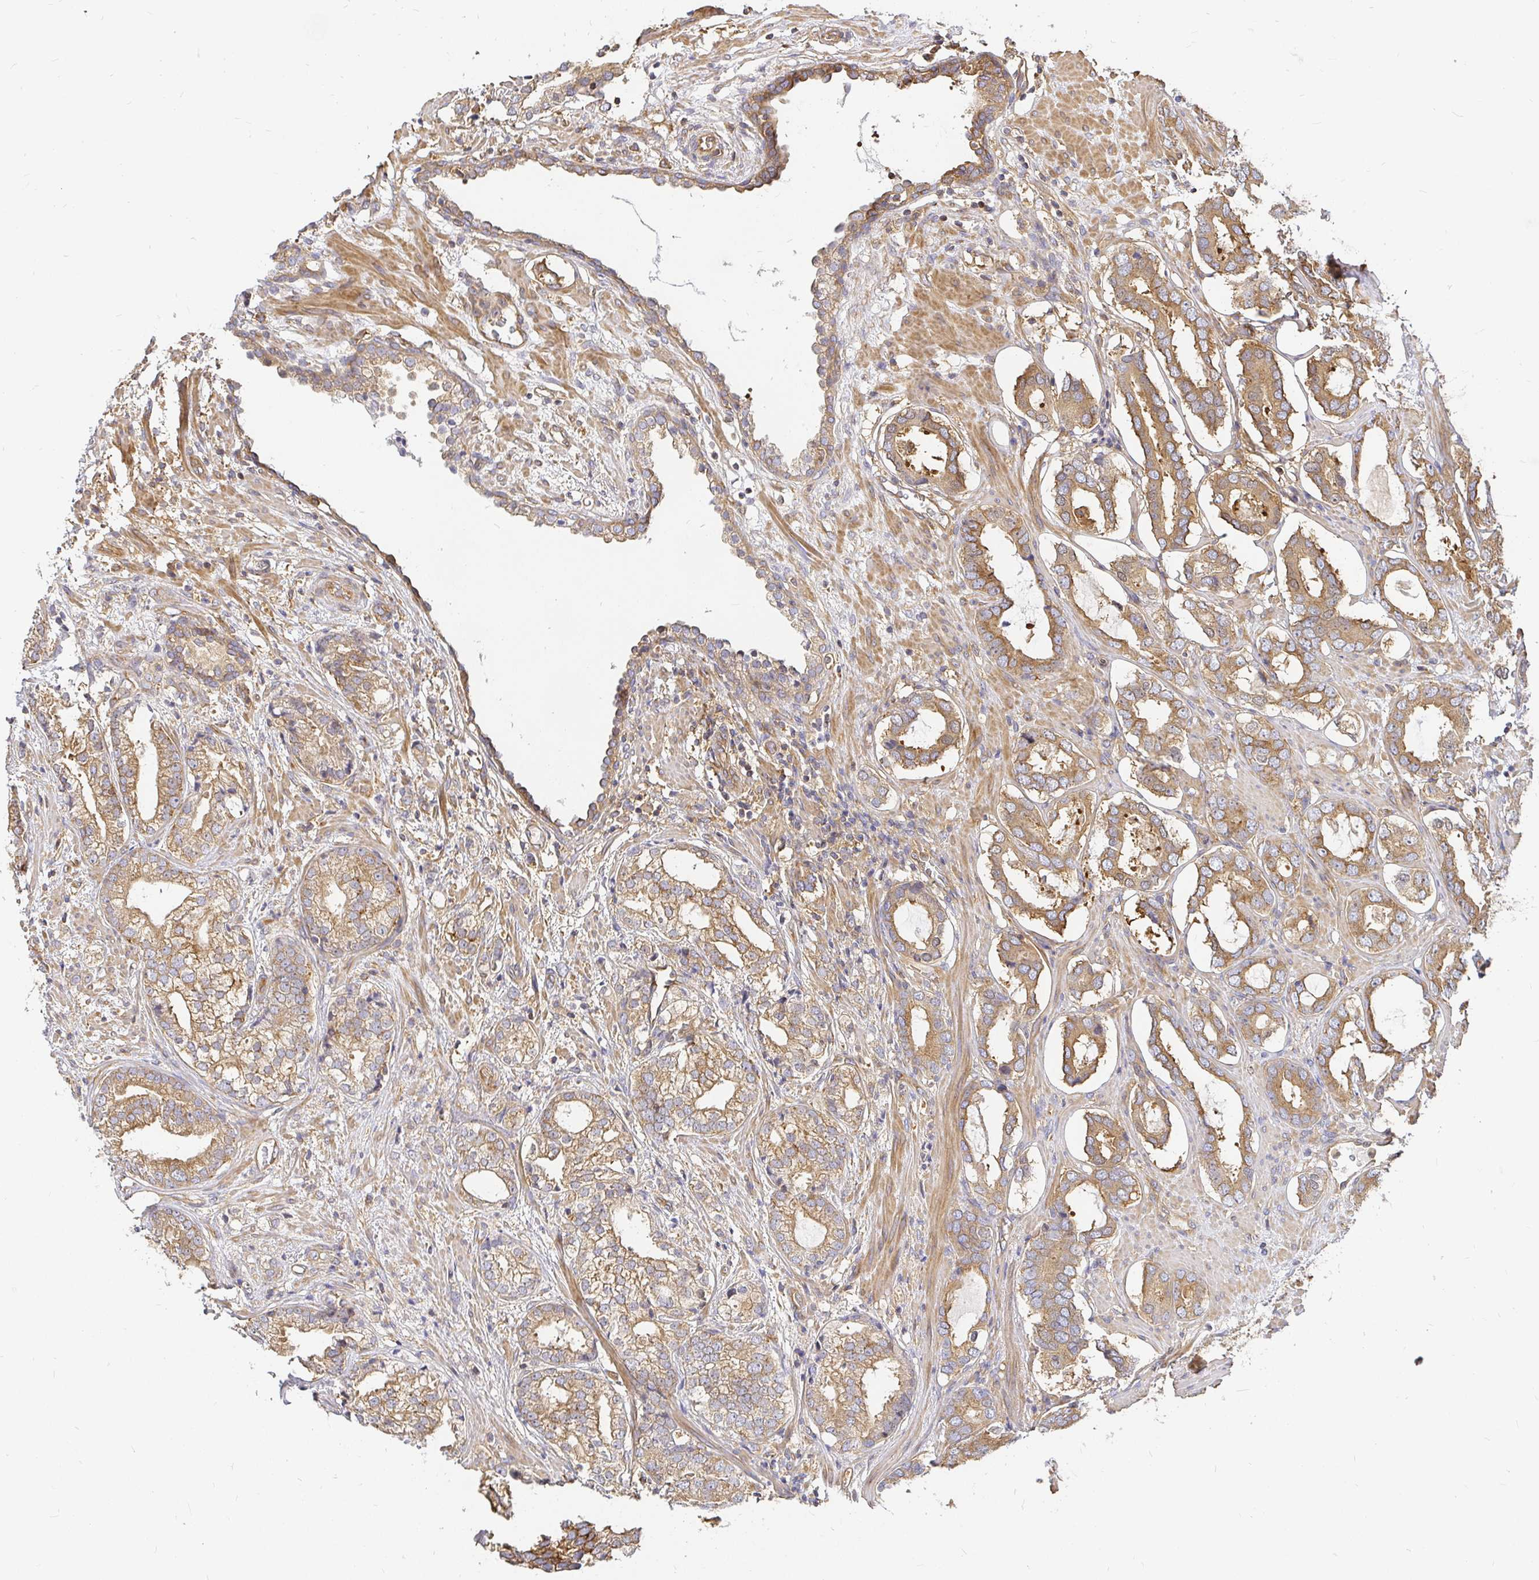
{"staining": {"intensity": "moderate", "quantity": ">75%", "location": "cytoplasmic/membranous"}, "tissue": "prostate cancer", "cell_type": "Tumor cells", "image_type": "cancer", "snomed": [{"axis": "morphology", "description": "Adenocarcinoma, High grade"}, {"axis": "topography", "description": "Prostate"}], "caption": "Prostate cancer tissue shows moderate cytoplasmic/membranous staining in about >75% of tumor cells", "gene": "KIF5B", "patient": {"sex": "male", "age": 75}}